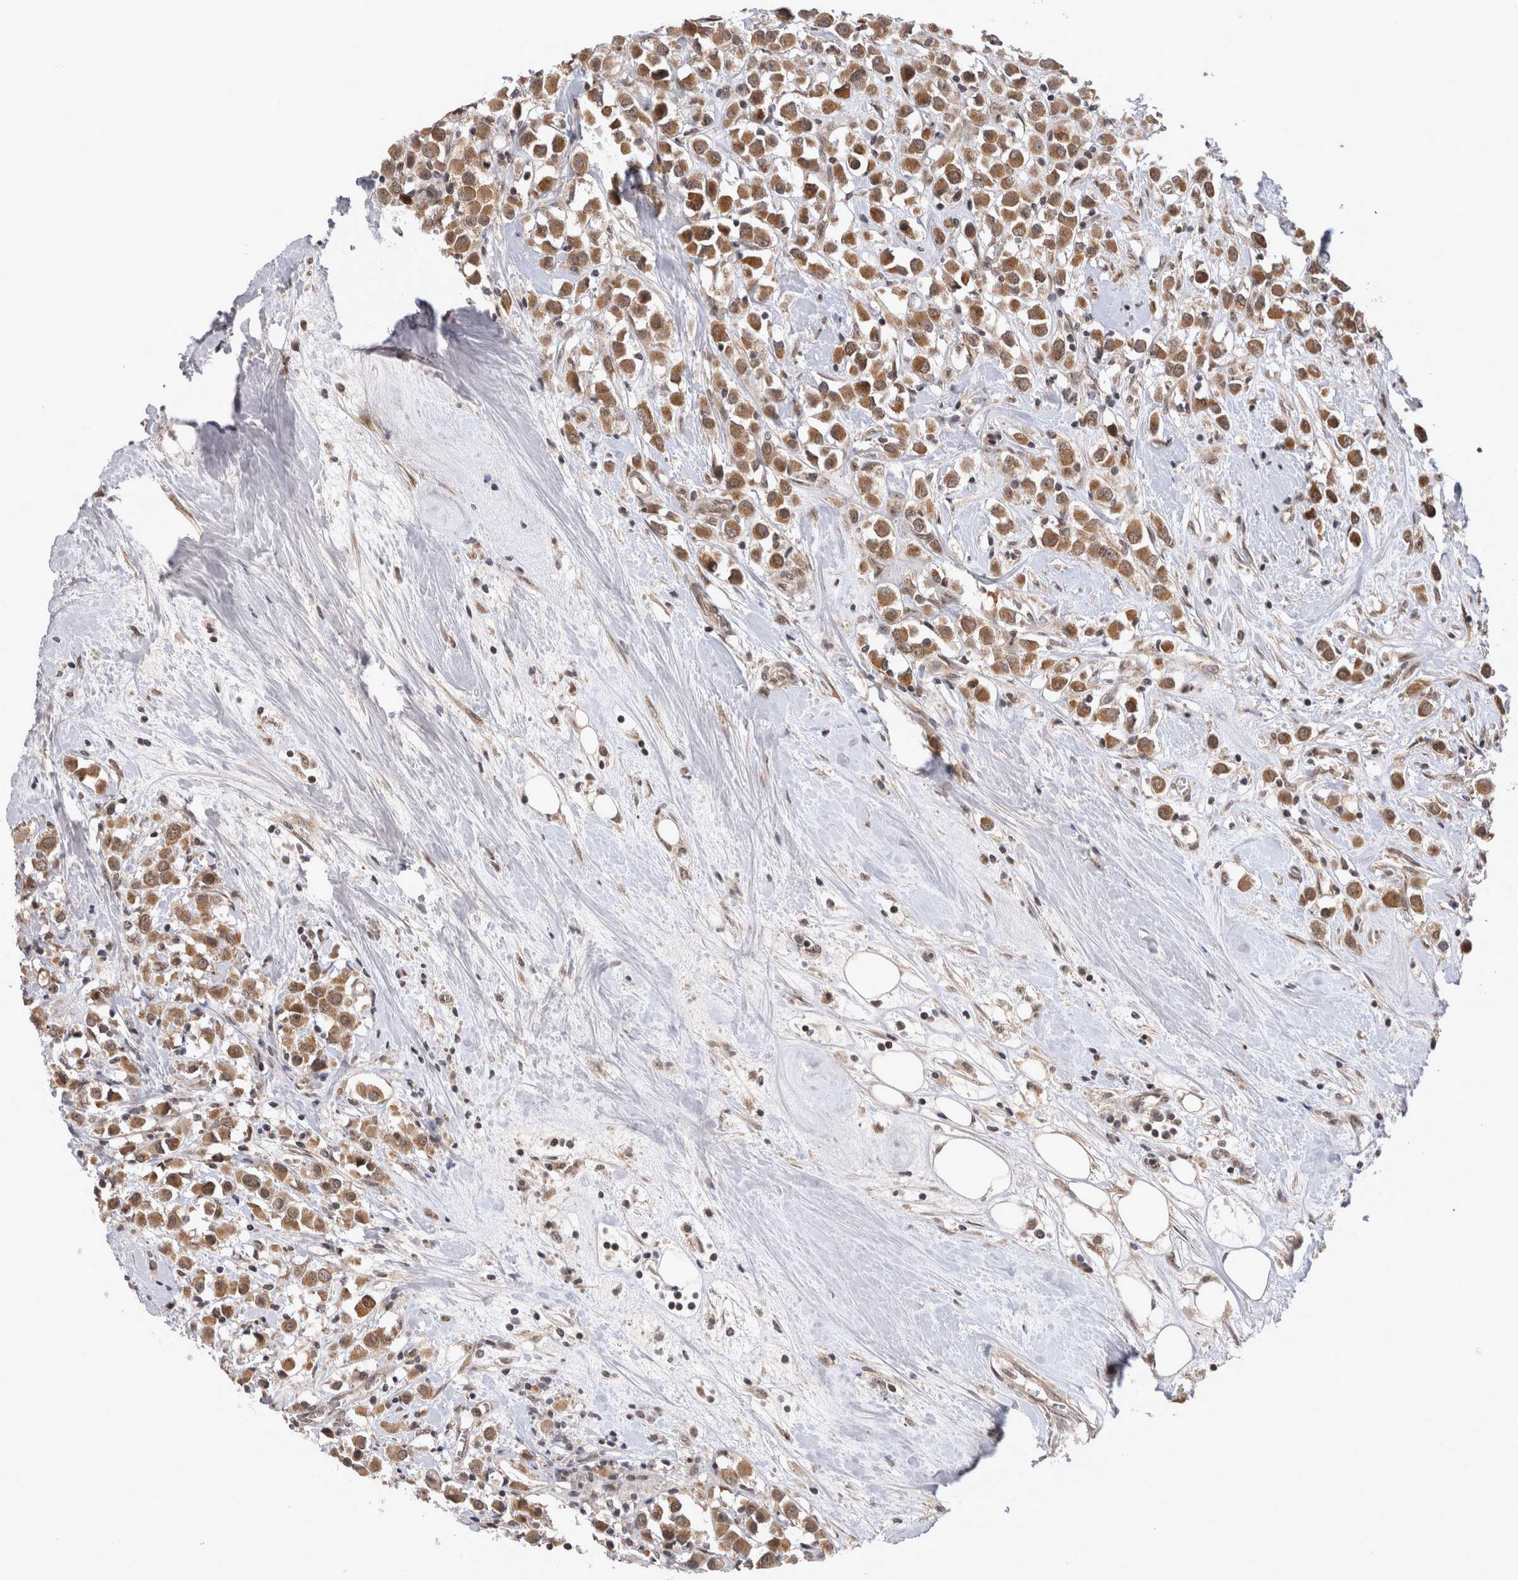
{"staining": {"intensity": "moderate", "quantity": ">75%", "location": "cytoplasmic/membranous,nuclear"}, "tissue": "breast cancer", "cell_type": "Tumor cells", "image_type": "cancer", "snomed": [{"axis": "morphology", "description": "Duct carcinoma"}, {"axis": "topography", "description": "Breast"}], "caption": "The micrograph exhibits staining of breast infiltrating ductal carcinoma, revealing moderate cytoplasmic/membranous and nuclear protein expression (brown color) within tumor cells. (DAB IHC, brown staining for protein, blue staining for nuclei).", "gene": "TMEM65", "patient": {"sex": "female", "age": 61}}